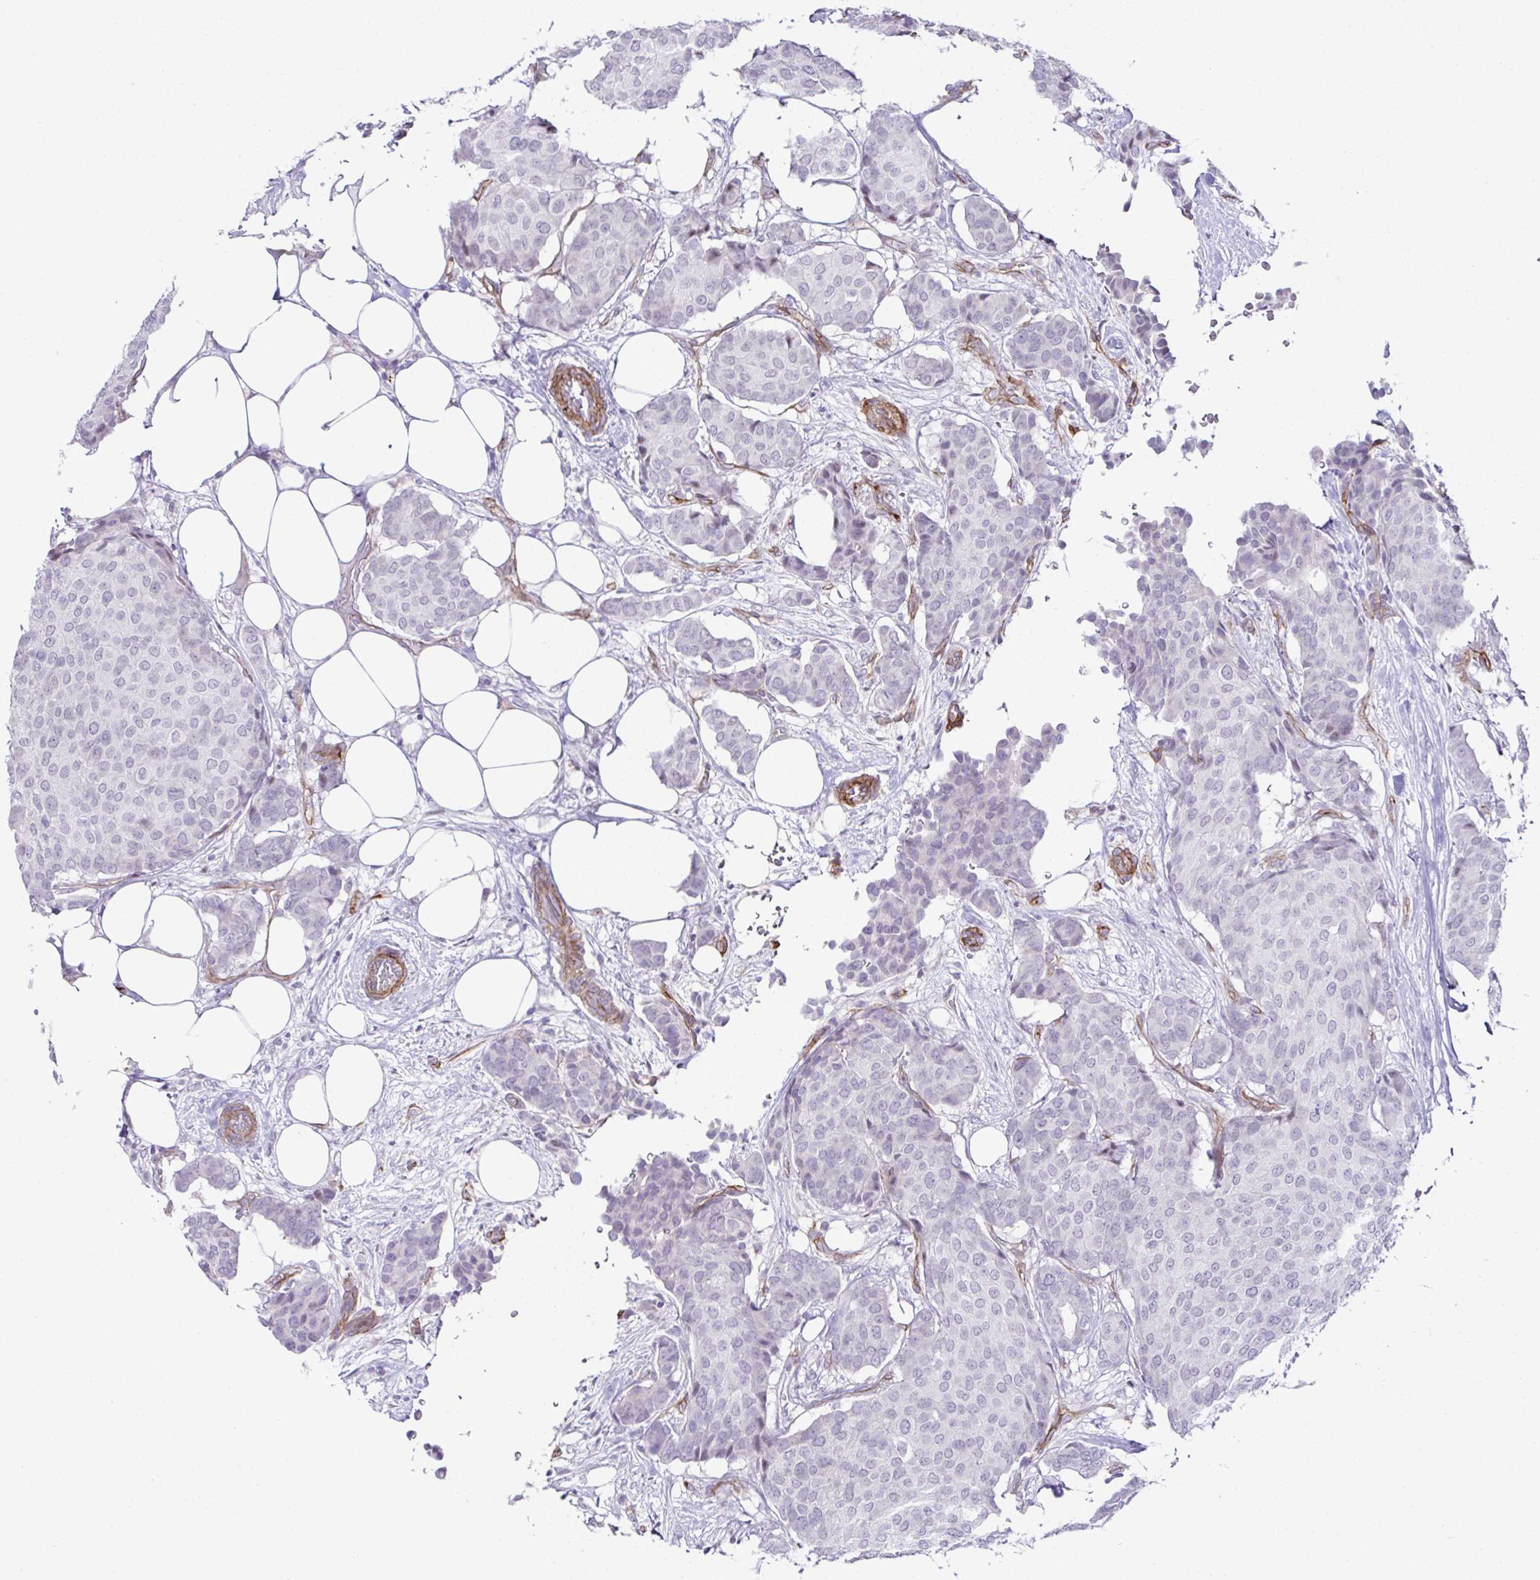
{"staining": {"intensity": "negative", "quantity": "none", "location": "none"}, "tissue": "breast cancer", "cell_type": "Tumor cells", "image_type": "cancer", "snomed": [{"axis": "morphology", "description": "Duct carcinoma"}, {"axis": "topography", "description": "Breast"}], "caption": "Immunohistochemistry histopathology image of breast infiltrating ductal carcinoma stained for a protein (brown), which exhibits no positivity in tumor cells.", "gene": "FBXO34", "patient": {"sex": "female", "age": 75}}